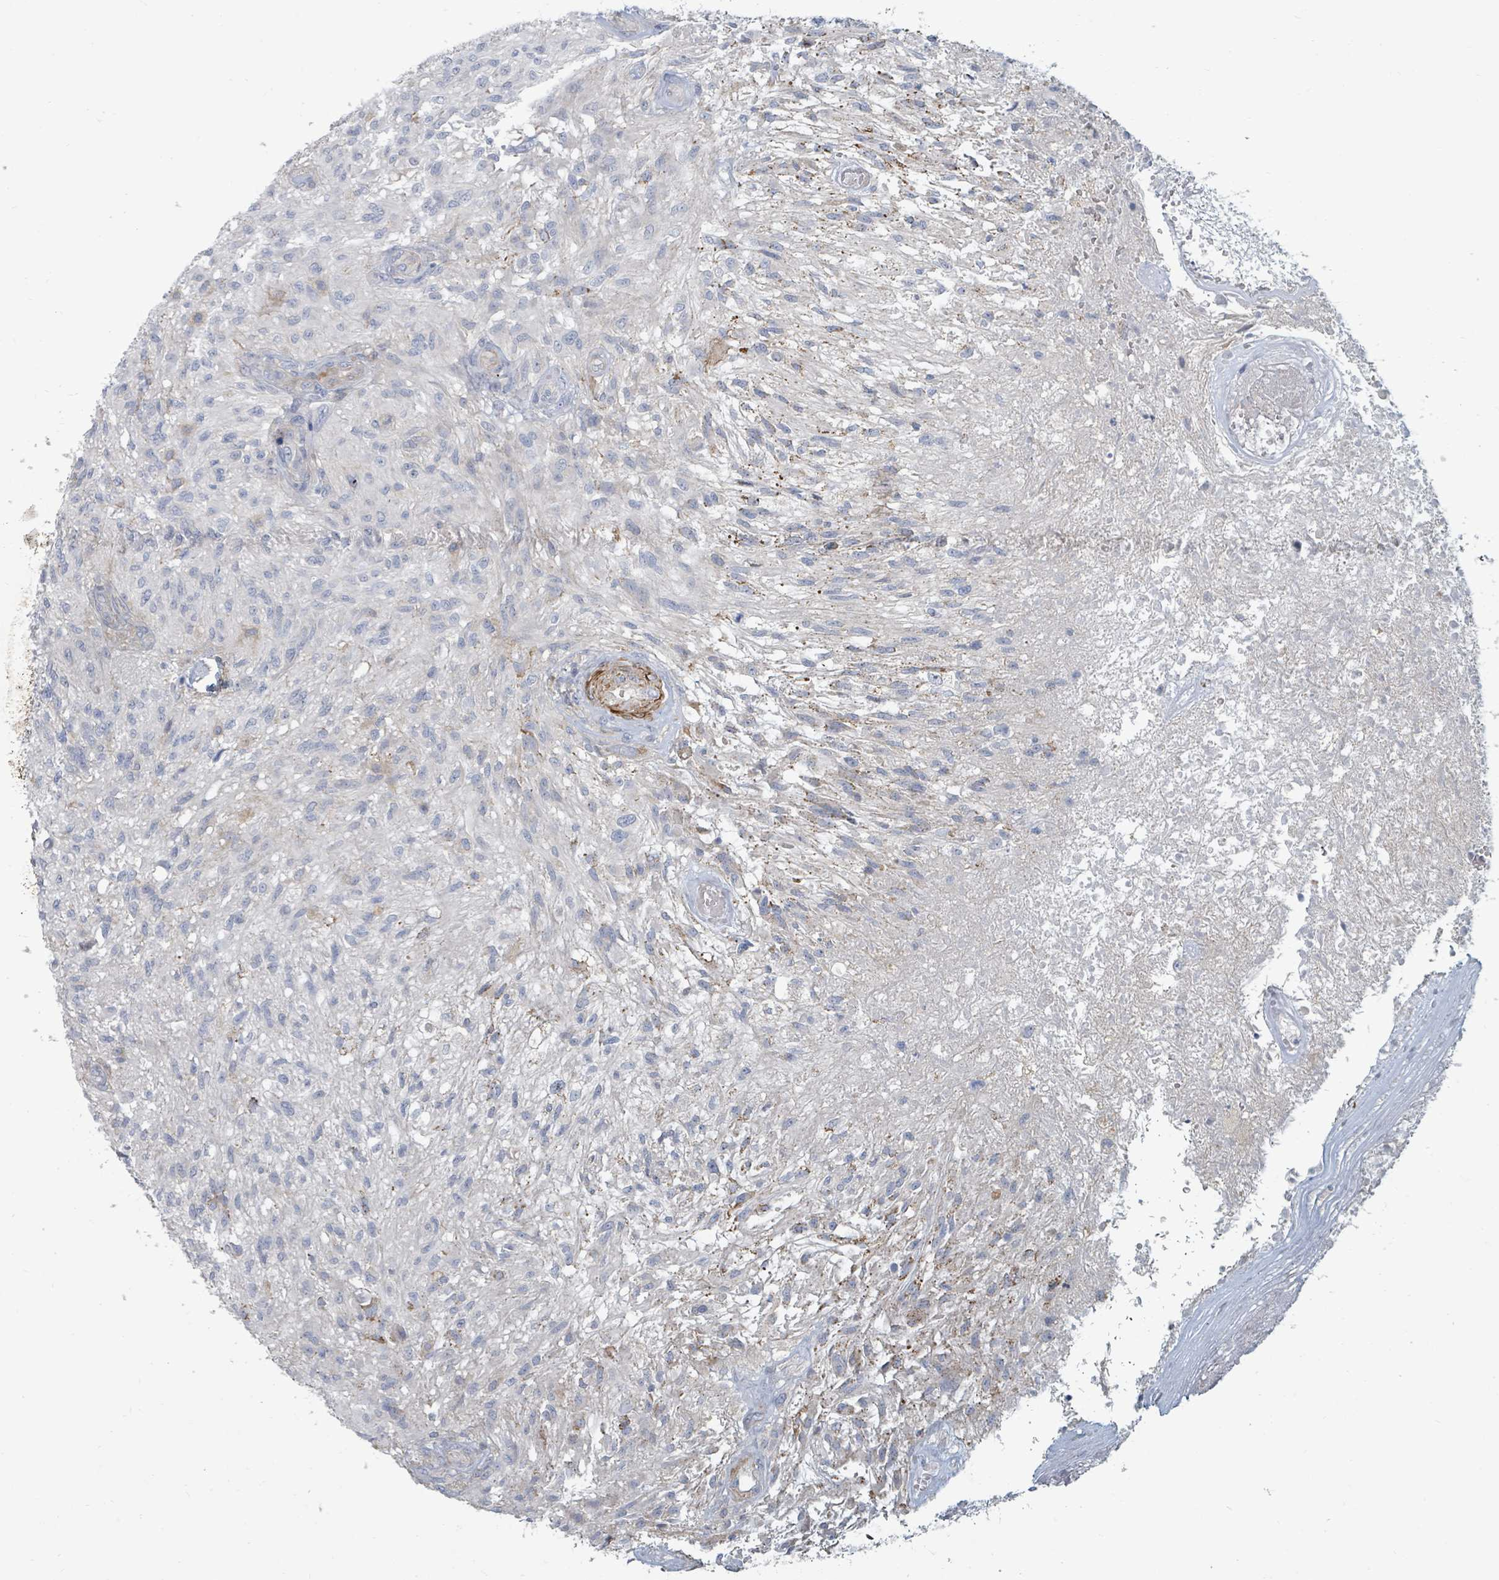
{"staining": {"intensity": "negative", "quantity": "none", "location": "none"}, "tissue": "glioma", "cell_type": "Tumor cells", "image_type": "cancer", "snomed": [{"axis": "morphology", "description": "Glioma, malignant, High grade"}, {"axis": "topography", "description": "Brain"}], "caption": "An immunohistochemistry photomicrograph of malignant glioma (high-grade) is shown. There is no staining in tumor cells of malignant glioma (high-grade).", "gene": "ARGFX", "patient": {"sex": "male", "age": 56}}